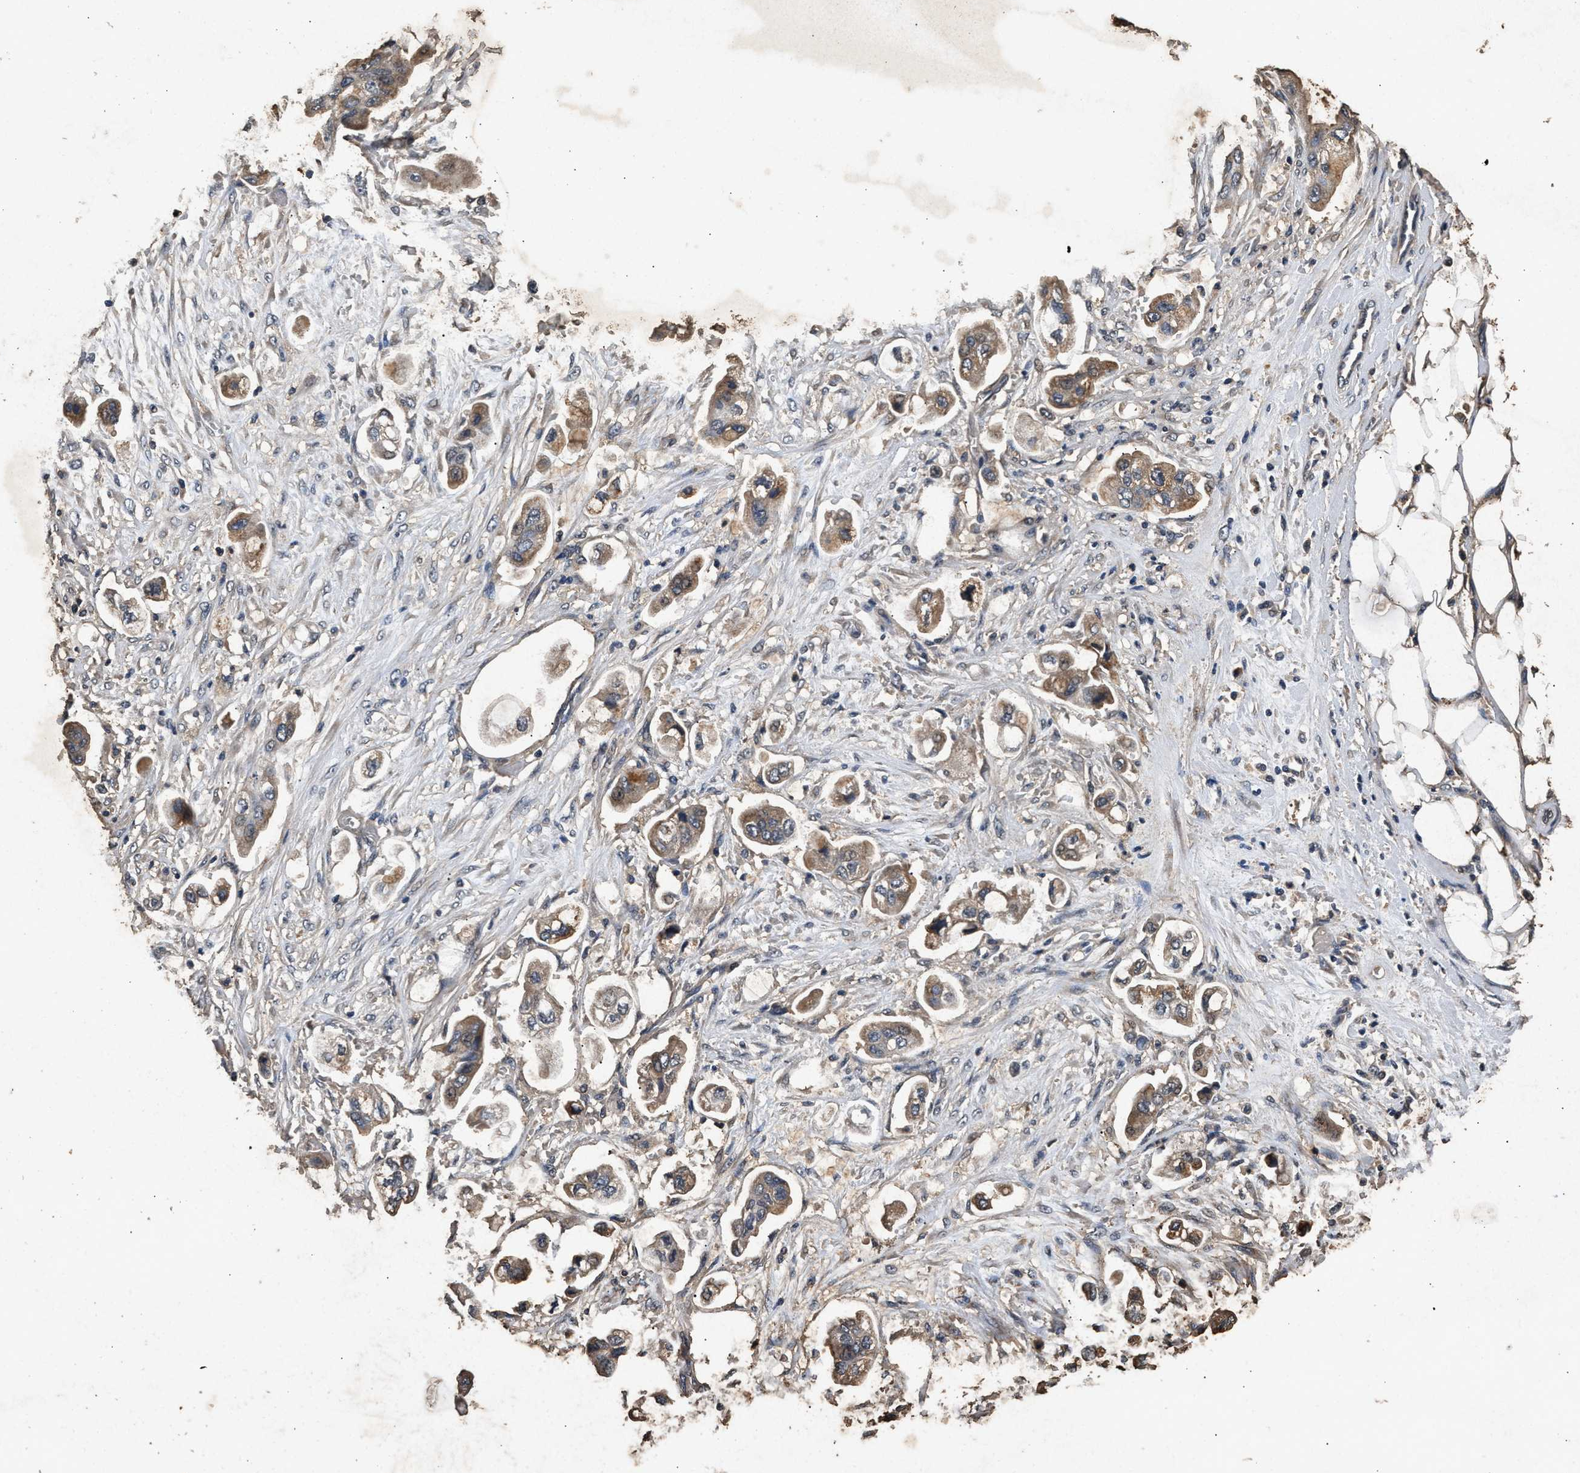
{"staining": {"intensity": "moderate", "quantity": ">75%", "location": "cytoplasmic/membranous"}, "tissue": "stomach cancer", "cell_type": "Tumor cells", "image_type": "cancer", "snomed": [{"axis": "morphology", "description": "Adenocarcinoma, NOS"}, {"axis": "topography", "description": "Stomach"}], "caption": "DAB immunohistochemical staining of stomach cancer reveals moderate cytoplasmic/membranous protein positivity in approximately >75% of tumor cells. (brown staining indicates protein expression, while blue staining denotes nuclei).", "gene": "PPP1CC", "patient": {"sex": "male", "age": 62}}